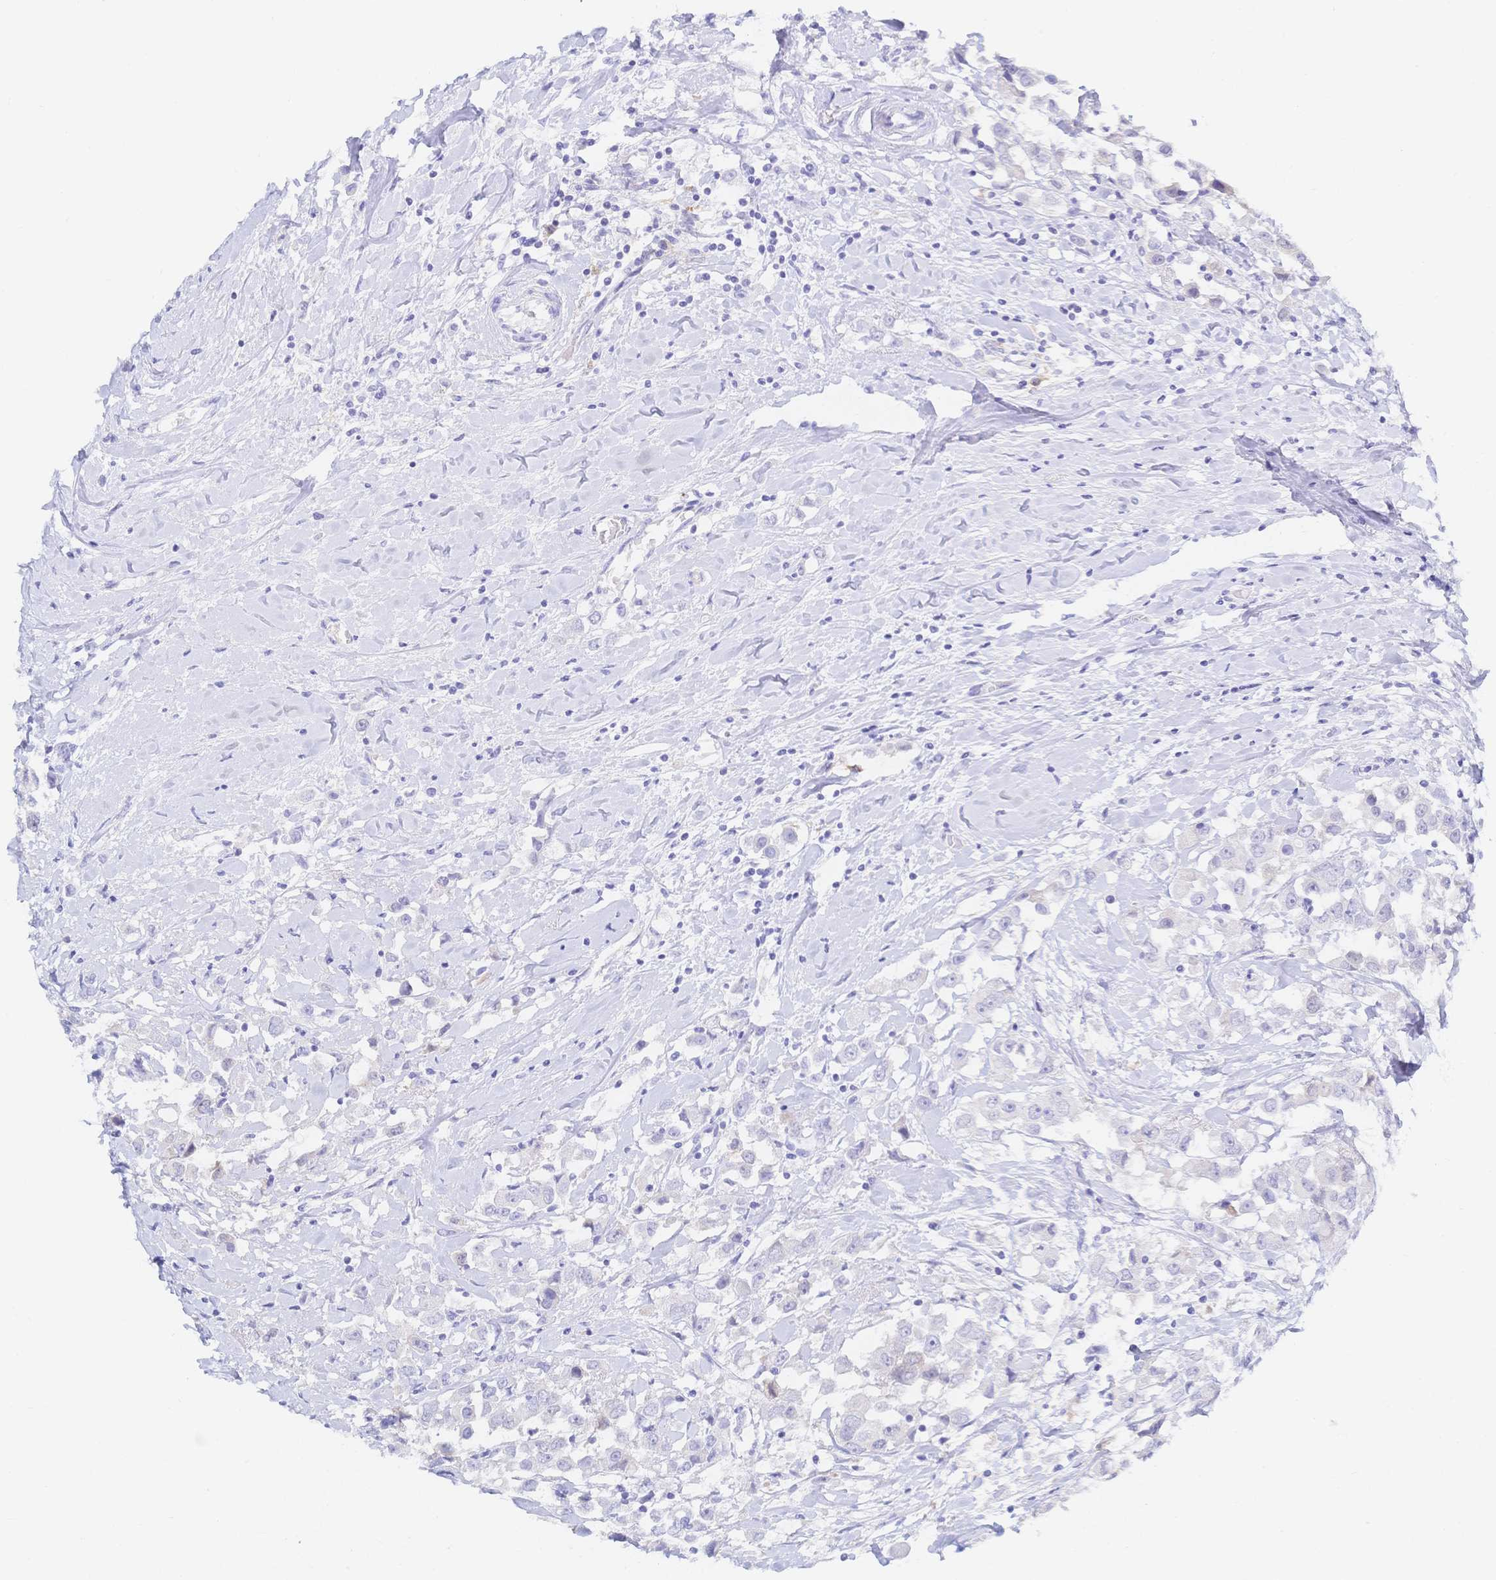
{"staining": {"intensity": "negative", "quantity": "none", "location": "none"}, "tissue": "breast cancer", "cell_type": "Tumor cells", "image_type": "cancer", "snomed": [{"axis": "morphology", "description": "Duct carcinoma"}, {"axis": "topography", "description": "Breast"}], "caption": "Immunohistochemistry of human breast cancer (invasive ductal carcinoma) displays no positivity in tumor cells.", "gene": "RRM1", "patient": {"sex": "female", "age": 61}}